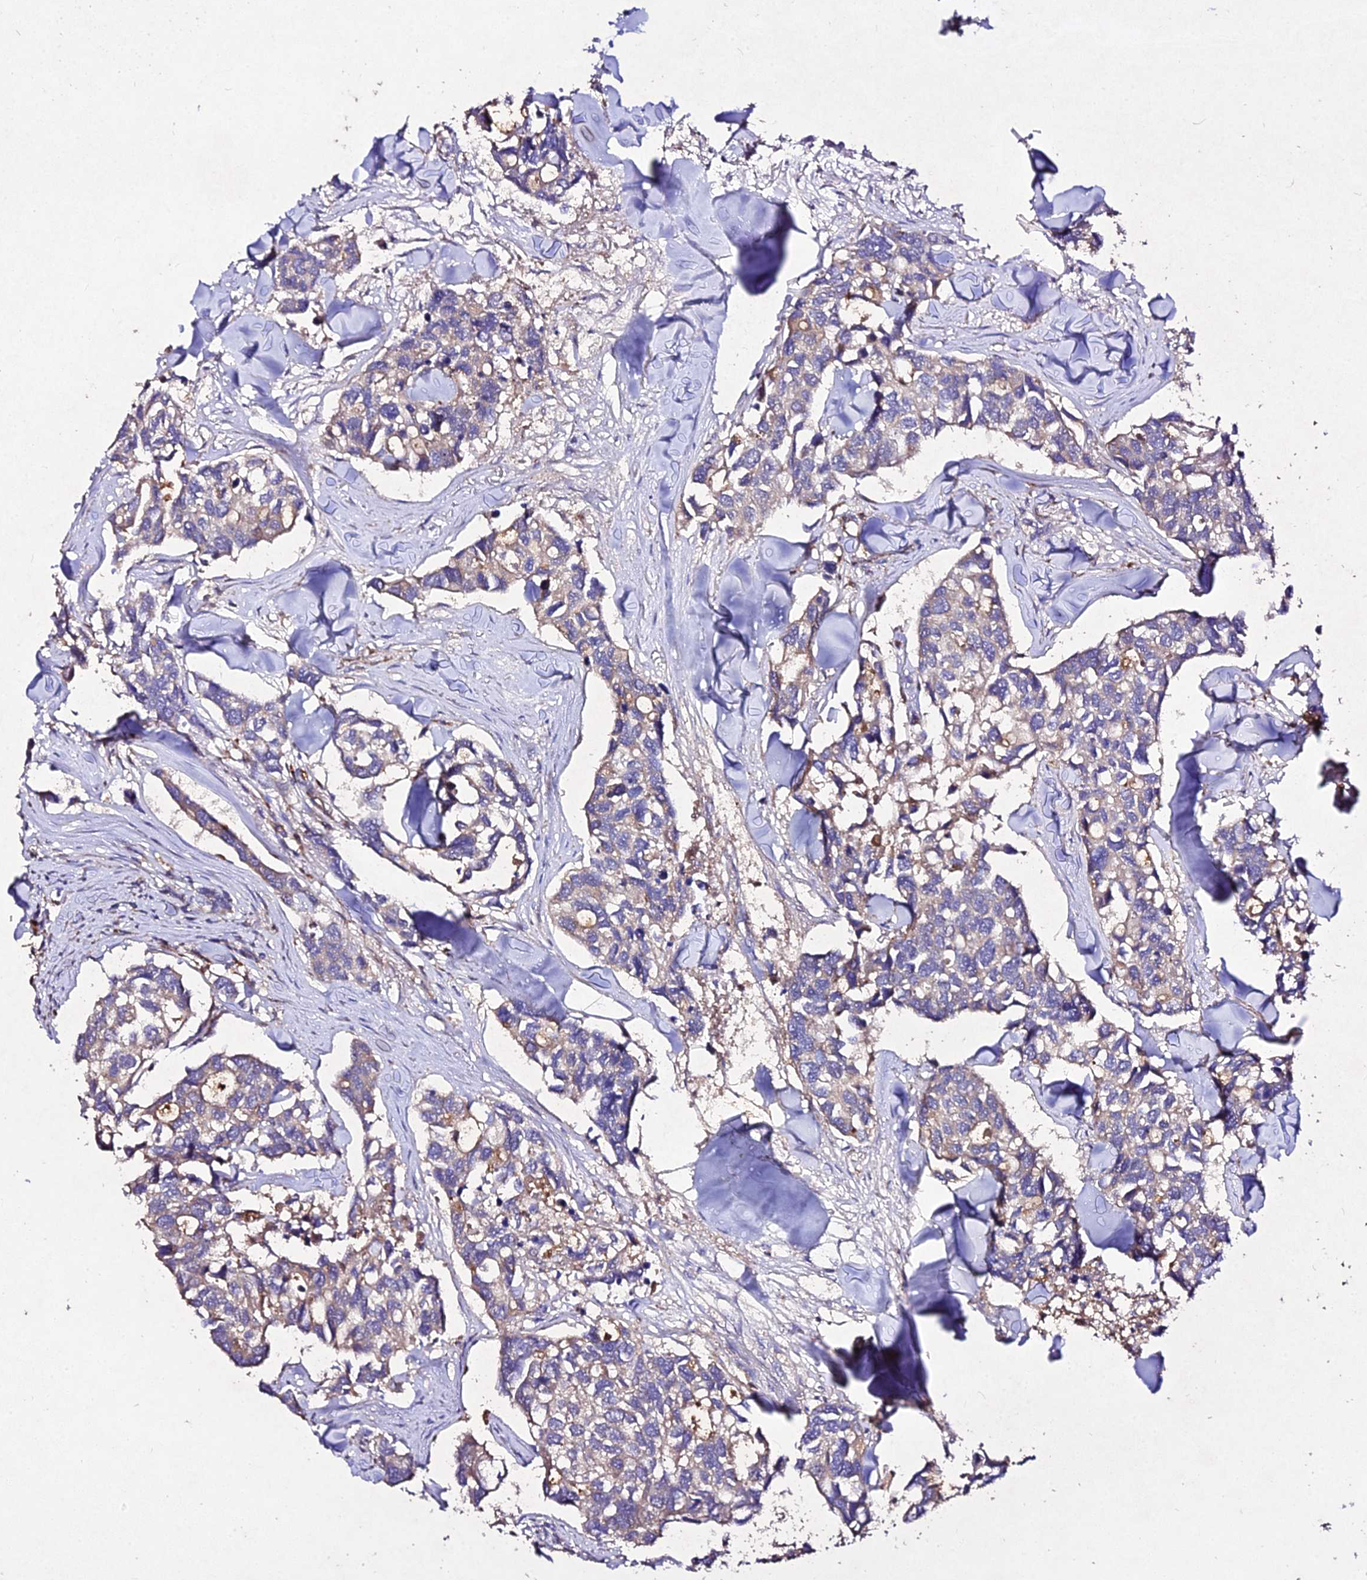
{"staining": {"intensity": "weak", "quantity": "<25%", "location": "cytoplasmic/membranous"}, "tissue": "breast cancer", "cell_type": "Tumor cells", "image_type": "cancer", "snomed": [{"axis": "morphology", "description": "Duct carcinoma"}, {"axis": "topography", "description": "Breast"}], "caption": "Immunohistochemical staining of human breast invasive ductal carcinoma exhibits no significant positivity in tumor cells.", "gene": "AP3M2", "patient": {"sex": "female", "age": 83}}